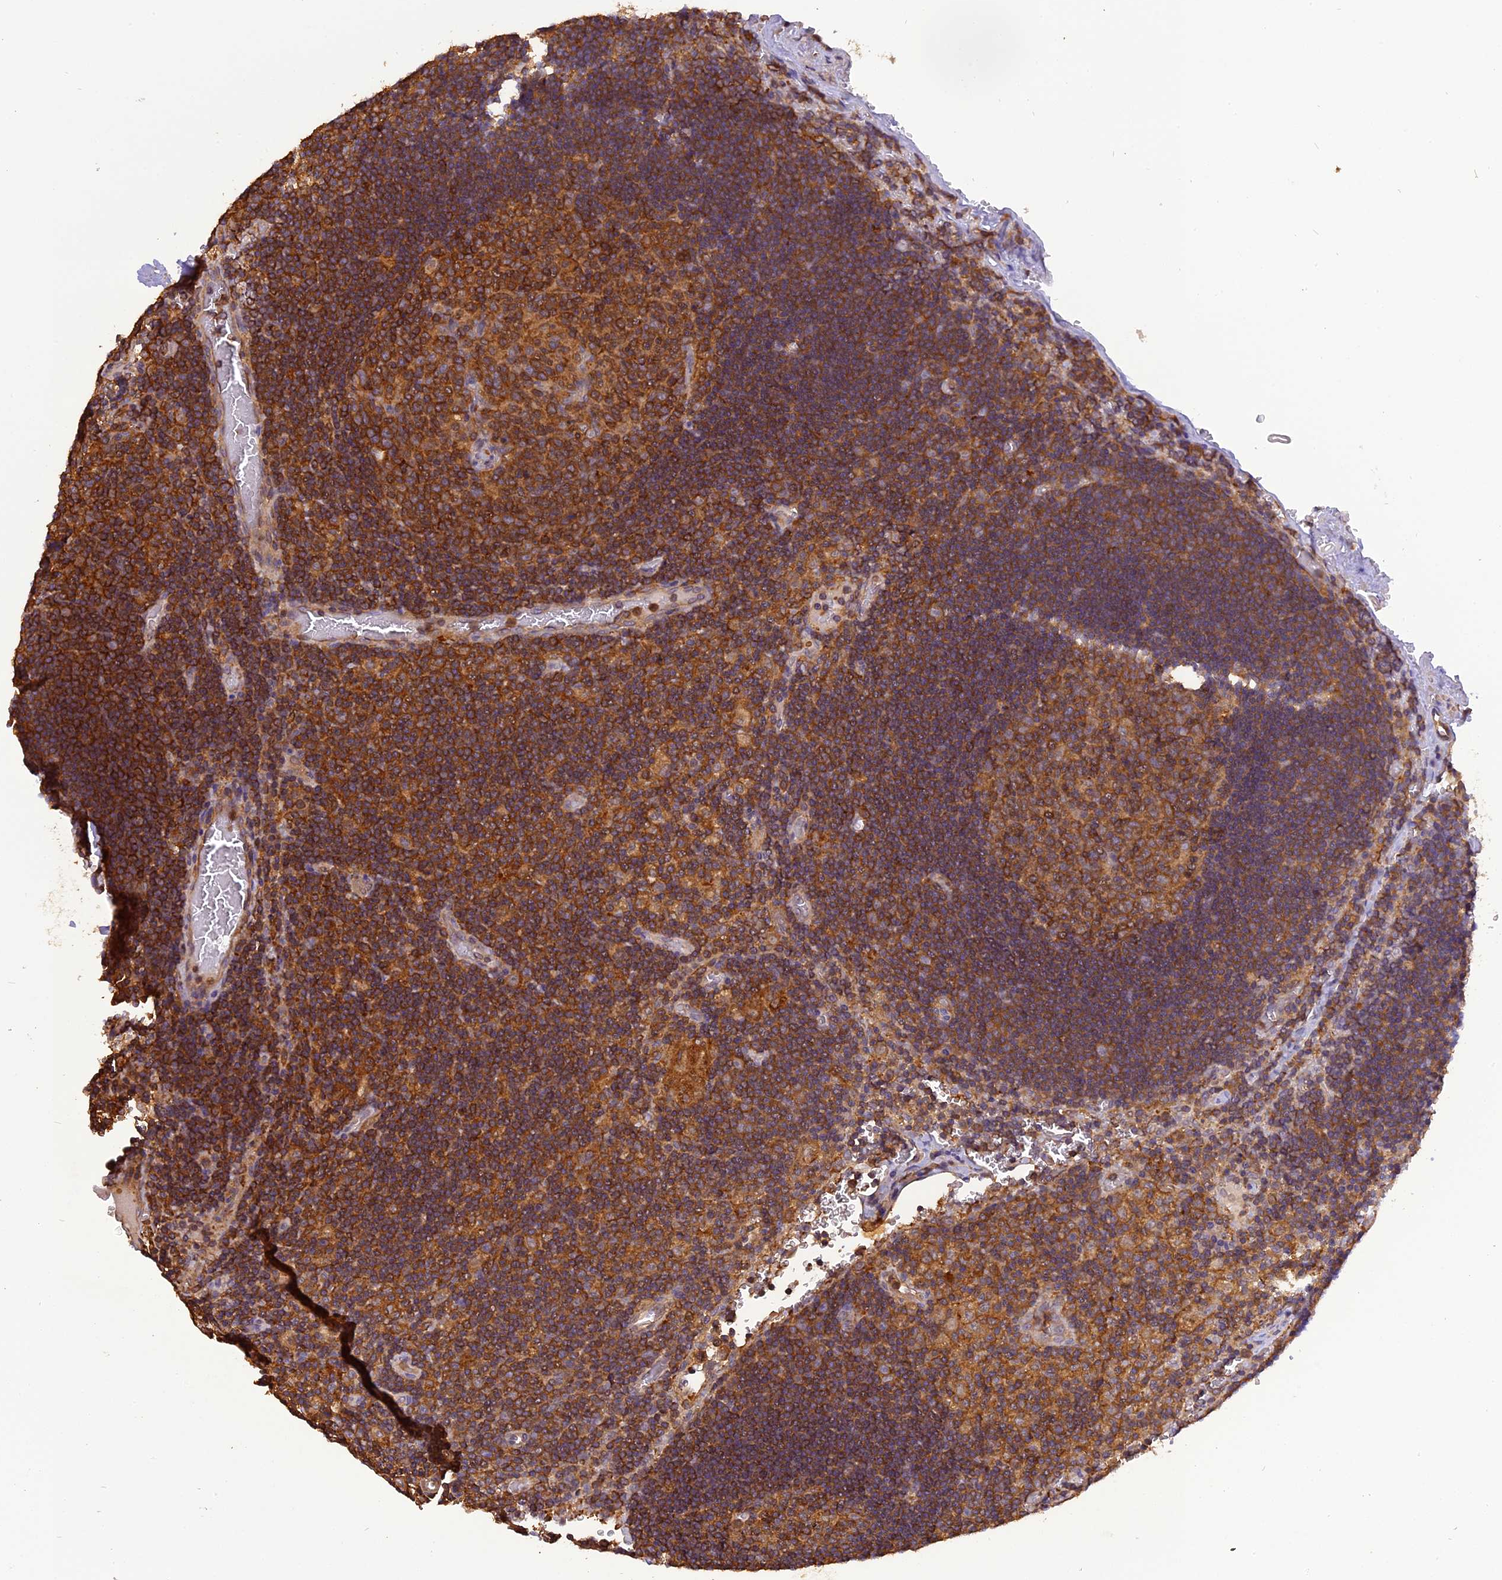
{"staining": {"intensity": "strong", "quantity": ">75%", "location": "cytoplasmic/membranous"}, "tissue": "lymph node", "cell_type": "Germinal center cells", "image_type": "normal", "snomed": [{"axis": "morphology", "description": "Normal tissue, NOS"}, {"axis": "topography", "description": "Lymph node"}], "caption": "Lymph node stained for a protein demonstrates strong cytoplasmic/membranous positivity in germinal center cells. The staining was performed using DAB (3,3'-diaminobenzidine) to visualize the protein expression in brown, while the nuclei were stained in blue with hematoxylin (Magnification: 20x).", "gene": "STOML1", "patient": {"sex": "female", "age": 73}}